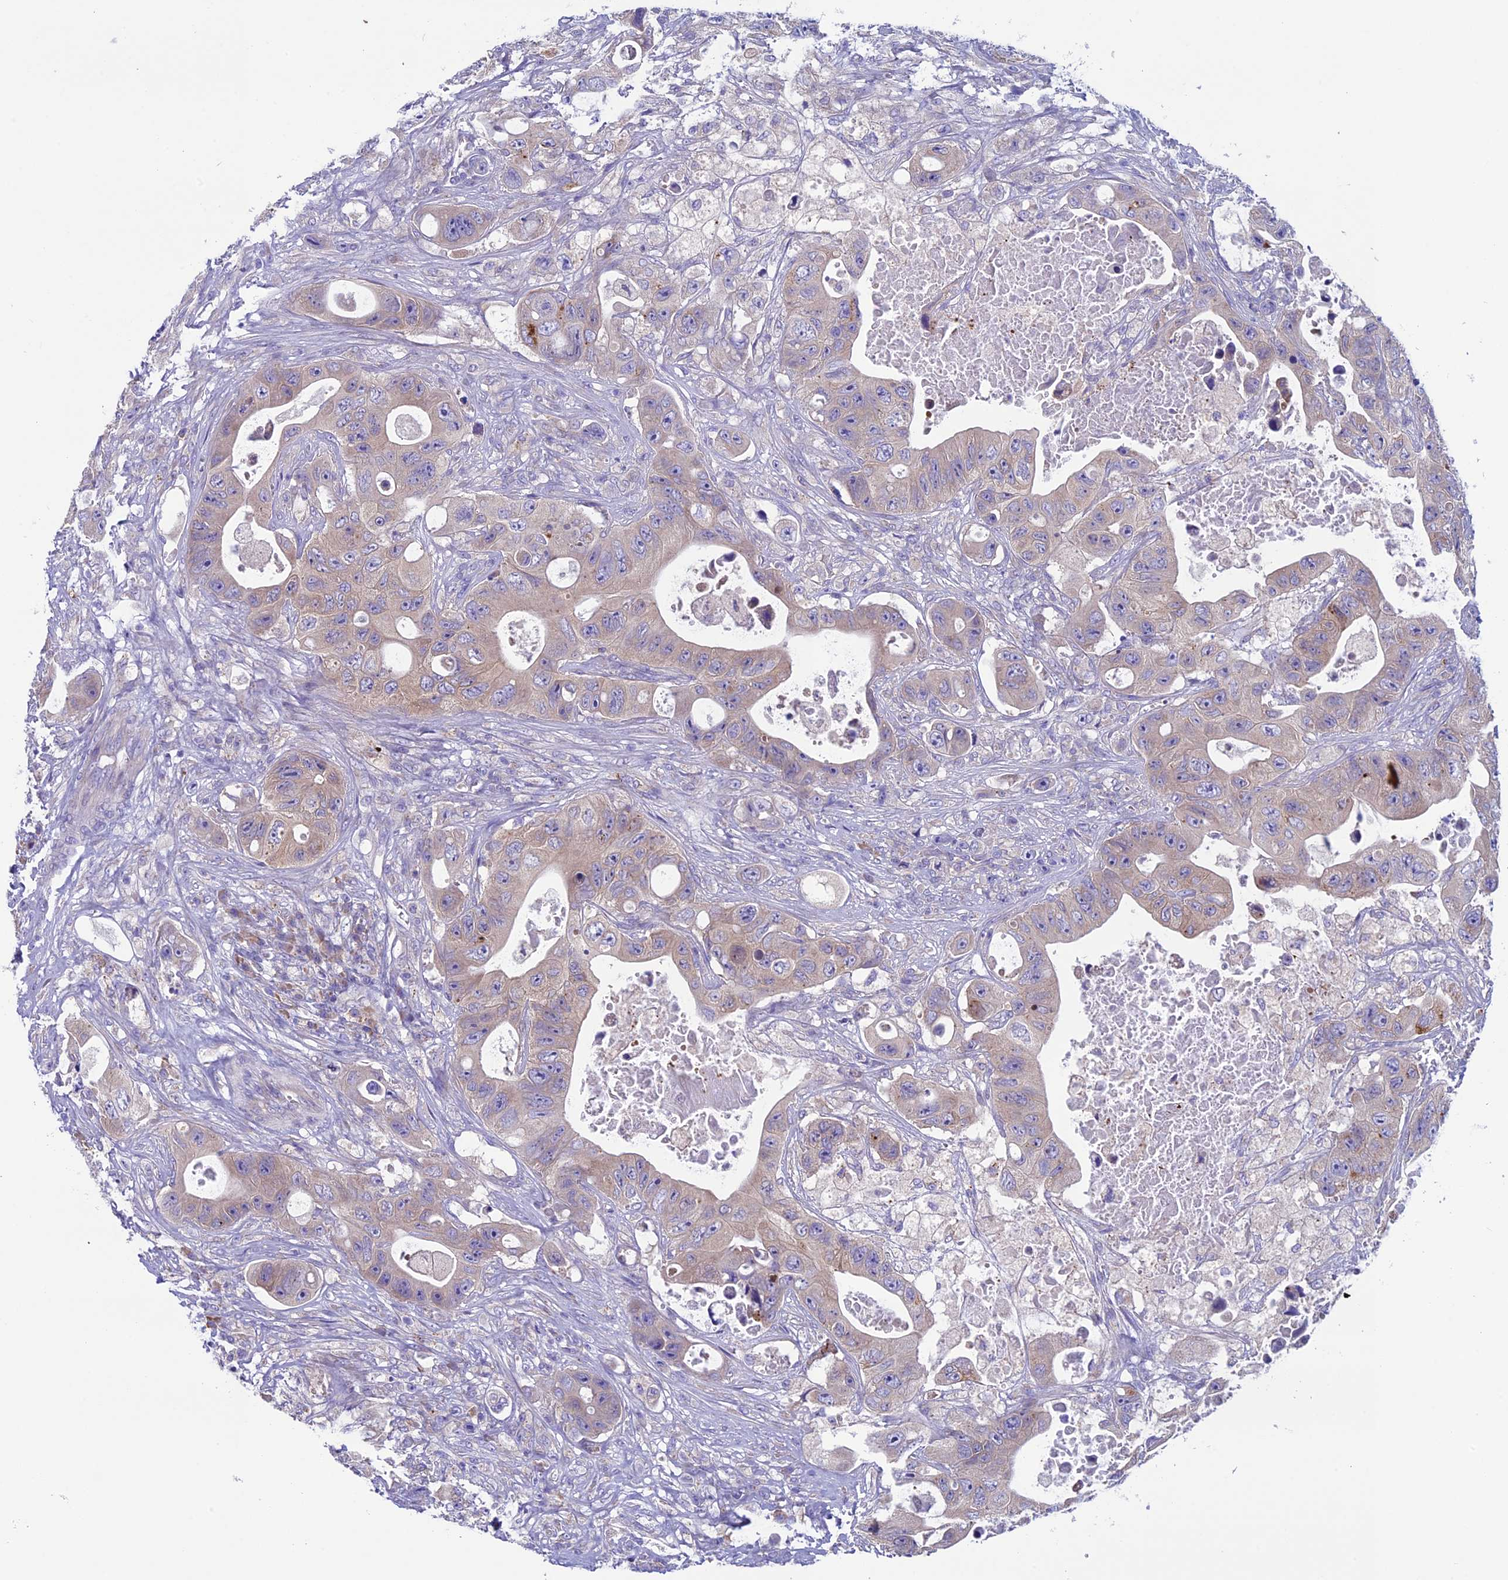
{"staining": {"intensity": "weak", "quantity": "<25%", "location": "cytoplasmic/membranous"}, "tissue": "colorectal cancer", "cell_type": "Tumor cells", "image_type": "cancer", "snomed": [{"axis": "morphology", "description": "Adenocarcinoma, NOS"}, {"axis": "topography", "description": "Colon"}], "caption": "Photomicrograph shows no protein staining in tumor cells of colorectal adenocarcinoma tissue.", "gene": "DCTN5", "patient": {"sex": "female", "age": 46}}